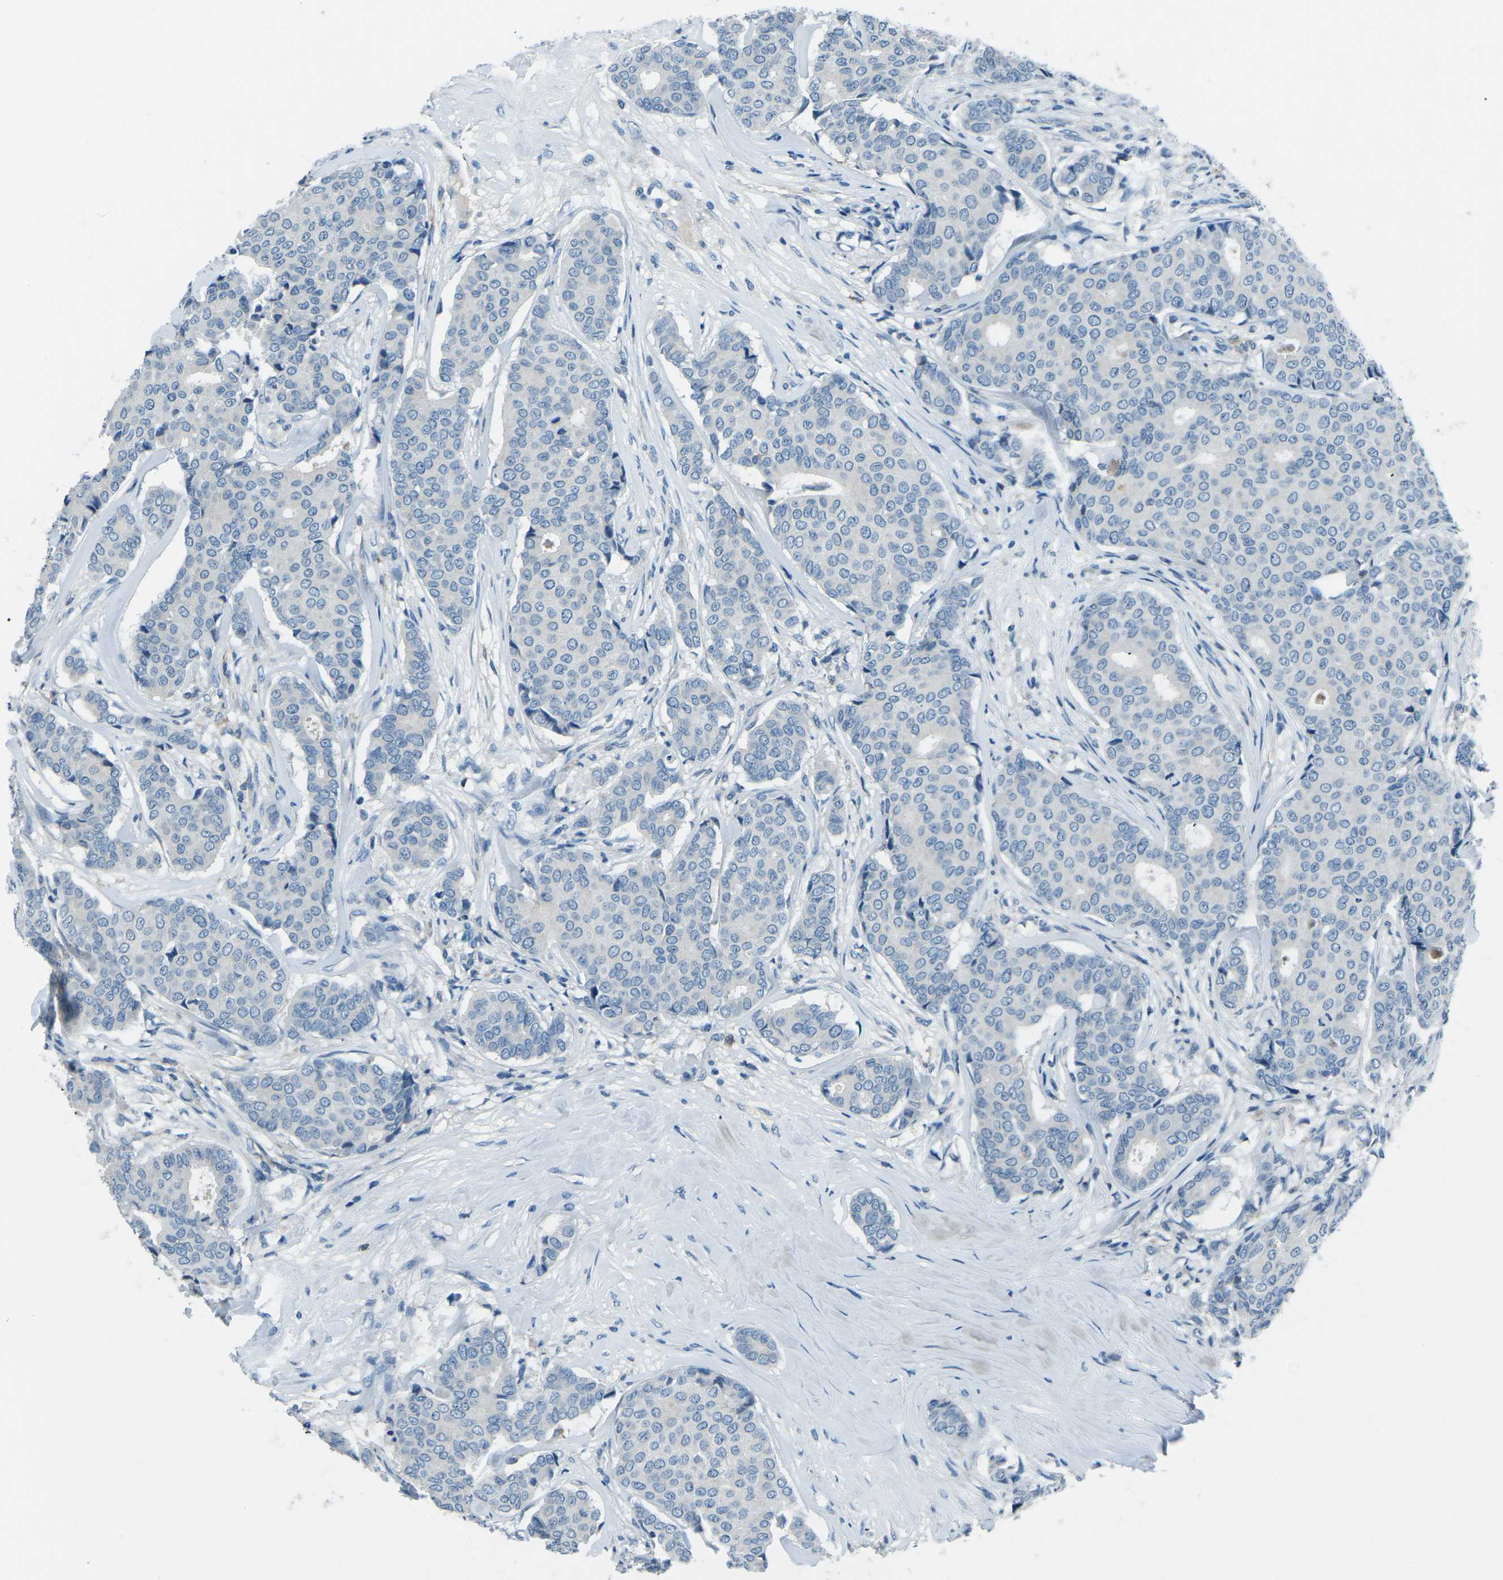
{"staining": {"intensity": "negative", "quantity": "none", "location": "none"}, "tissue": "breast cancer", "cell_type": "Tumor cells", "image_type": "cancer", "snomed": [{"axis": "morphology", "description": "Duct carcinoma"}, {"axis": "topography", "description": "Breast"}], "caption": "Immunohistochemical staining of human breast invasive ductal carcinoma demonstrates no significant positivity in tumor cells.", "gene": "CD1D", "patient": {"sex": "female", "age": 75}}